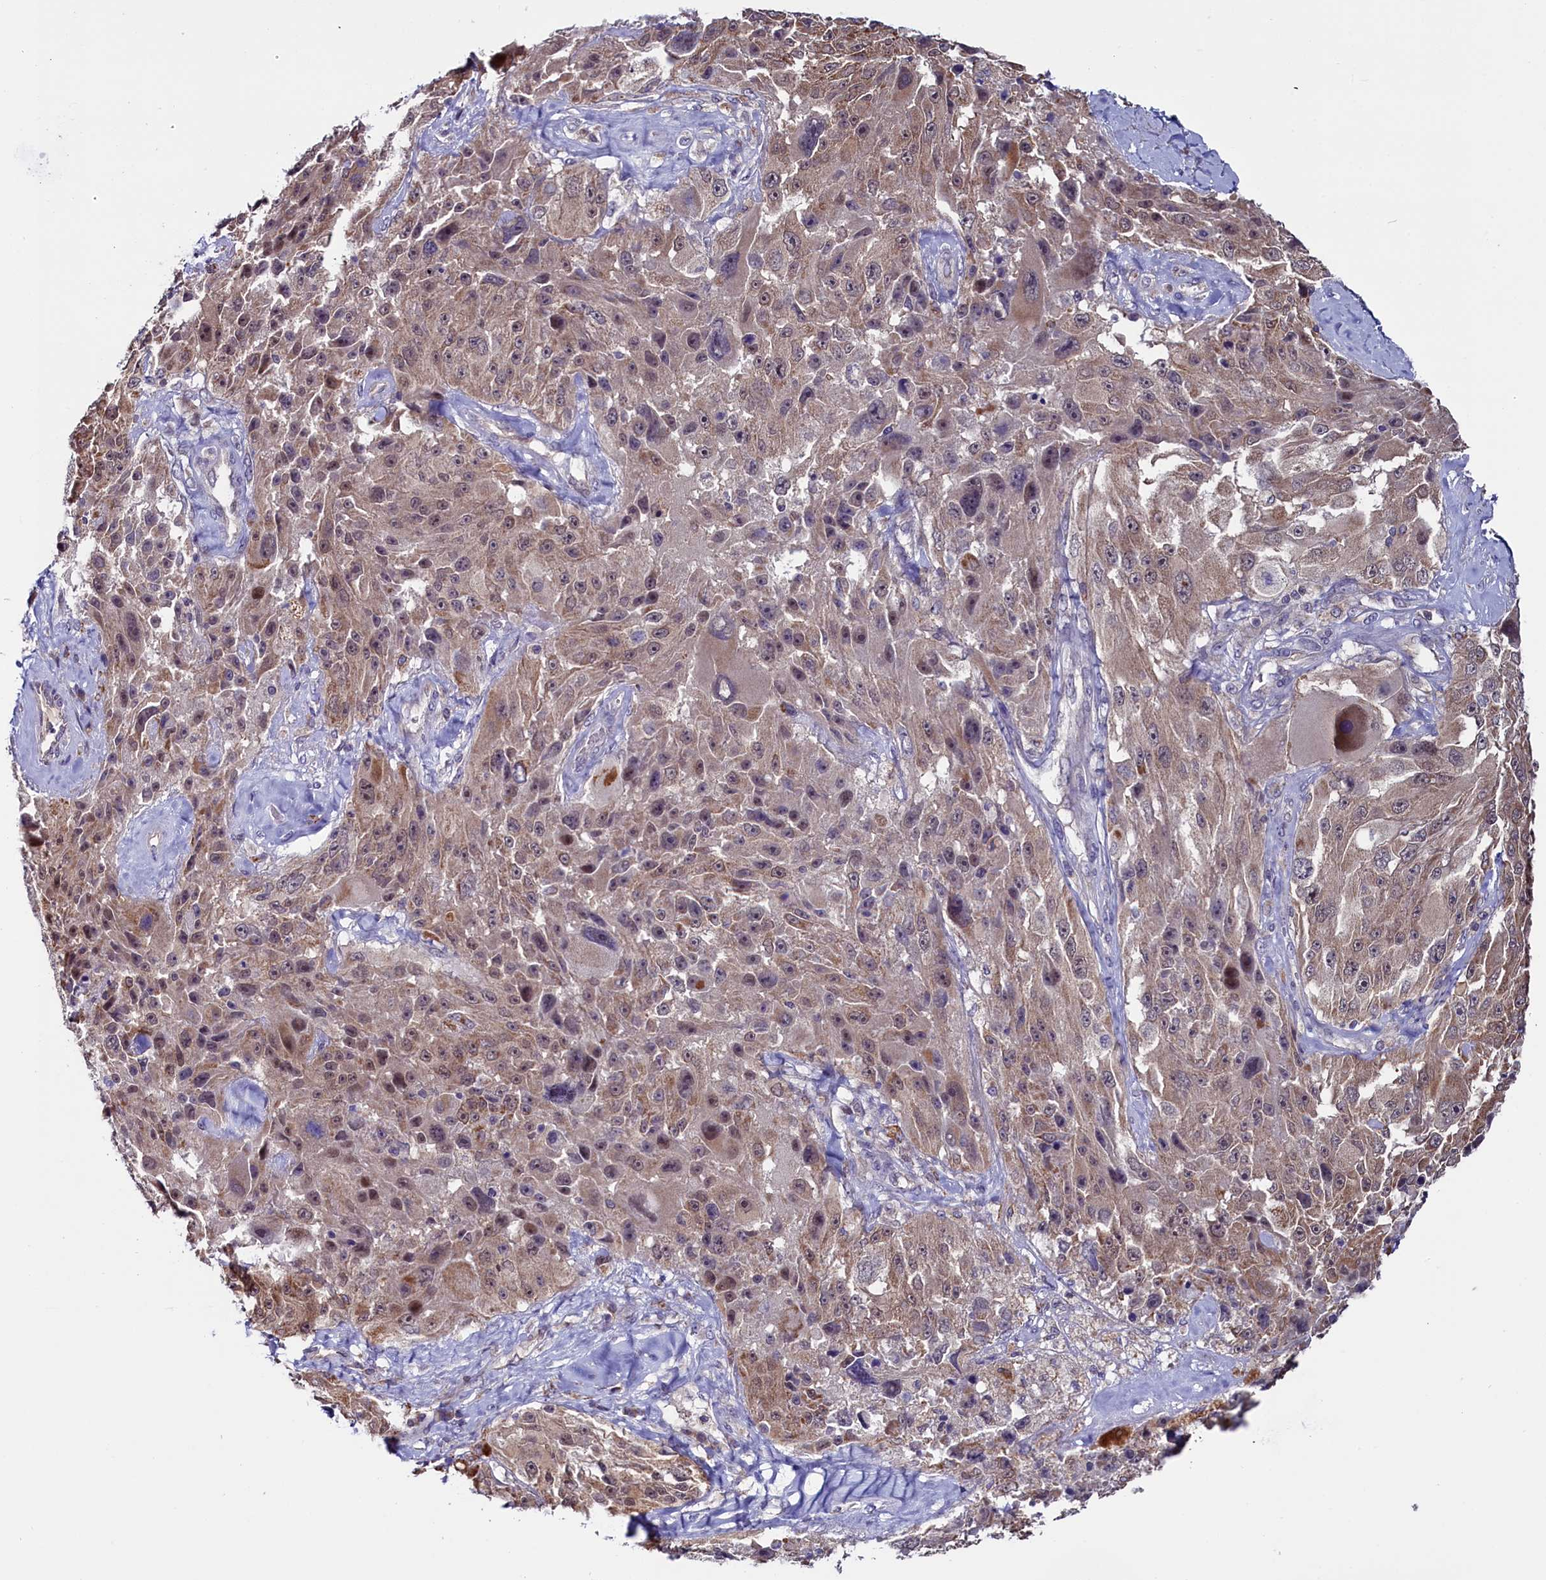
{"staining": {"intensity": "weak", "quantity": "25%-75%", "location": "cytoplasmic/membranous,nuclear"}, "tissue": "melanoma", "cell_type": "Tumor cells", "image_type": "cancer", "snomed": [{"axis": "morphology", "description": "Malignant melanoma, Metastatic site"}, {"axis": "topography", "description": "Lymph node"}], "caption": "Melanoma stained with DAB immunohistochemistry (IHC) displays low levels of weak cytoplasmic/membranous and nuclear positivity in about 25%-75% of tumor cells.", "gene": "CIAPIN1", "patient": {"sex": "male", "age": 62}}